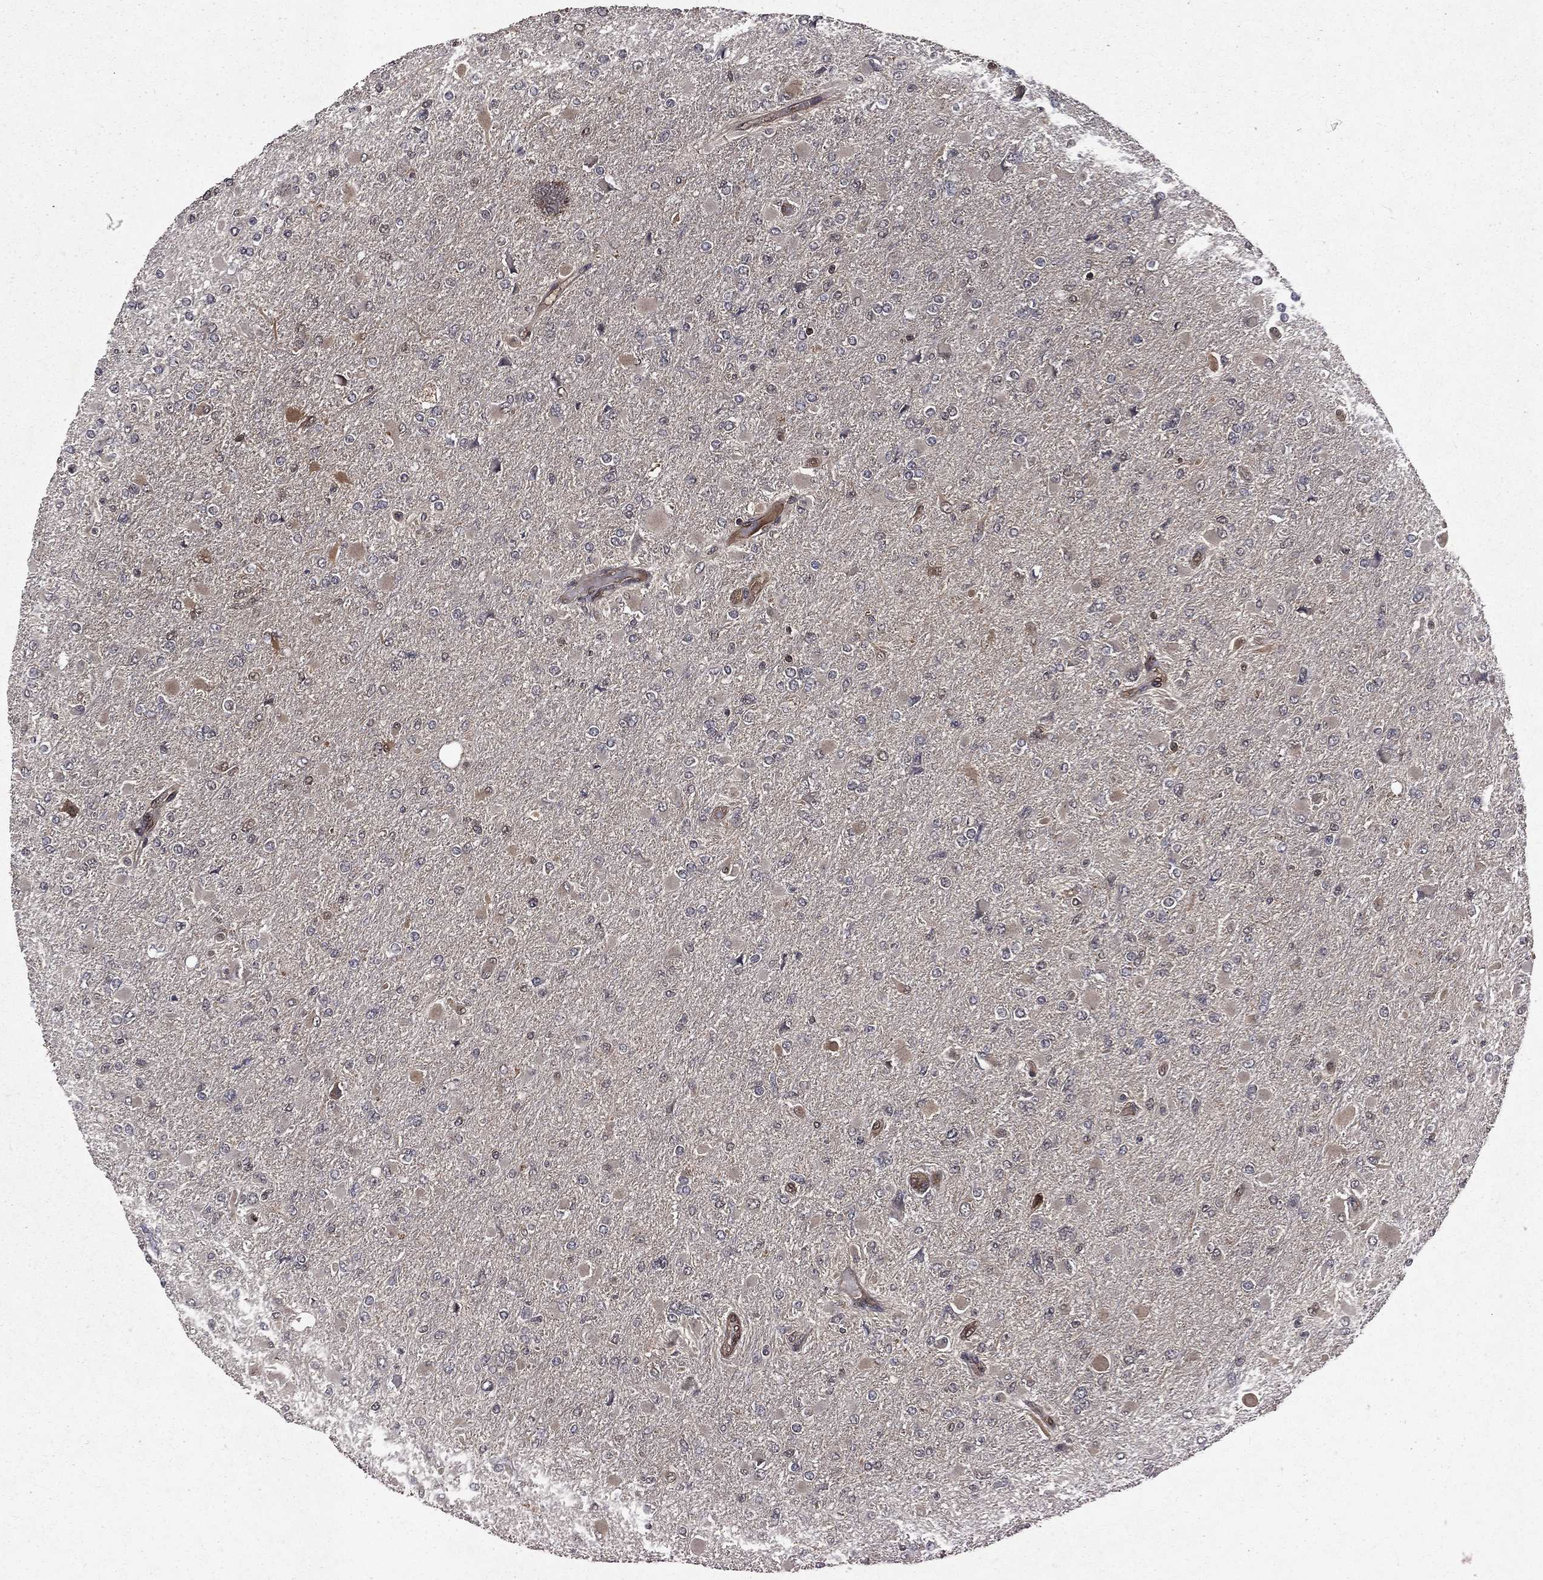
{"staining": {"intensity": "weak", "quantity": "<25%", "location": "cytoplasmic/membranous"}, "tissue": "glioma", "cell_type": "Tumor cells", "image_type": "cancer", "snomed": [{"axis": "morphology", "description": "Glioma, malignant, High grade"}, {"axis": "topography", "description": "Cerebral cortex"}], "caption": "This micrograph is of malignant glioma (high-grade) stained with immunohistochemistry (IHC) to label a protein in brown with the nuclei are counter-stained blue. There is no expression in tumor cells.", "gene": "FGD1", "patient": {"sex": "female", "age": 36}}